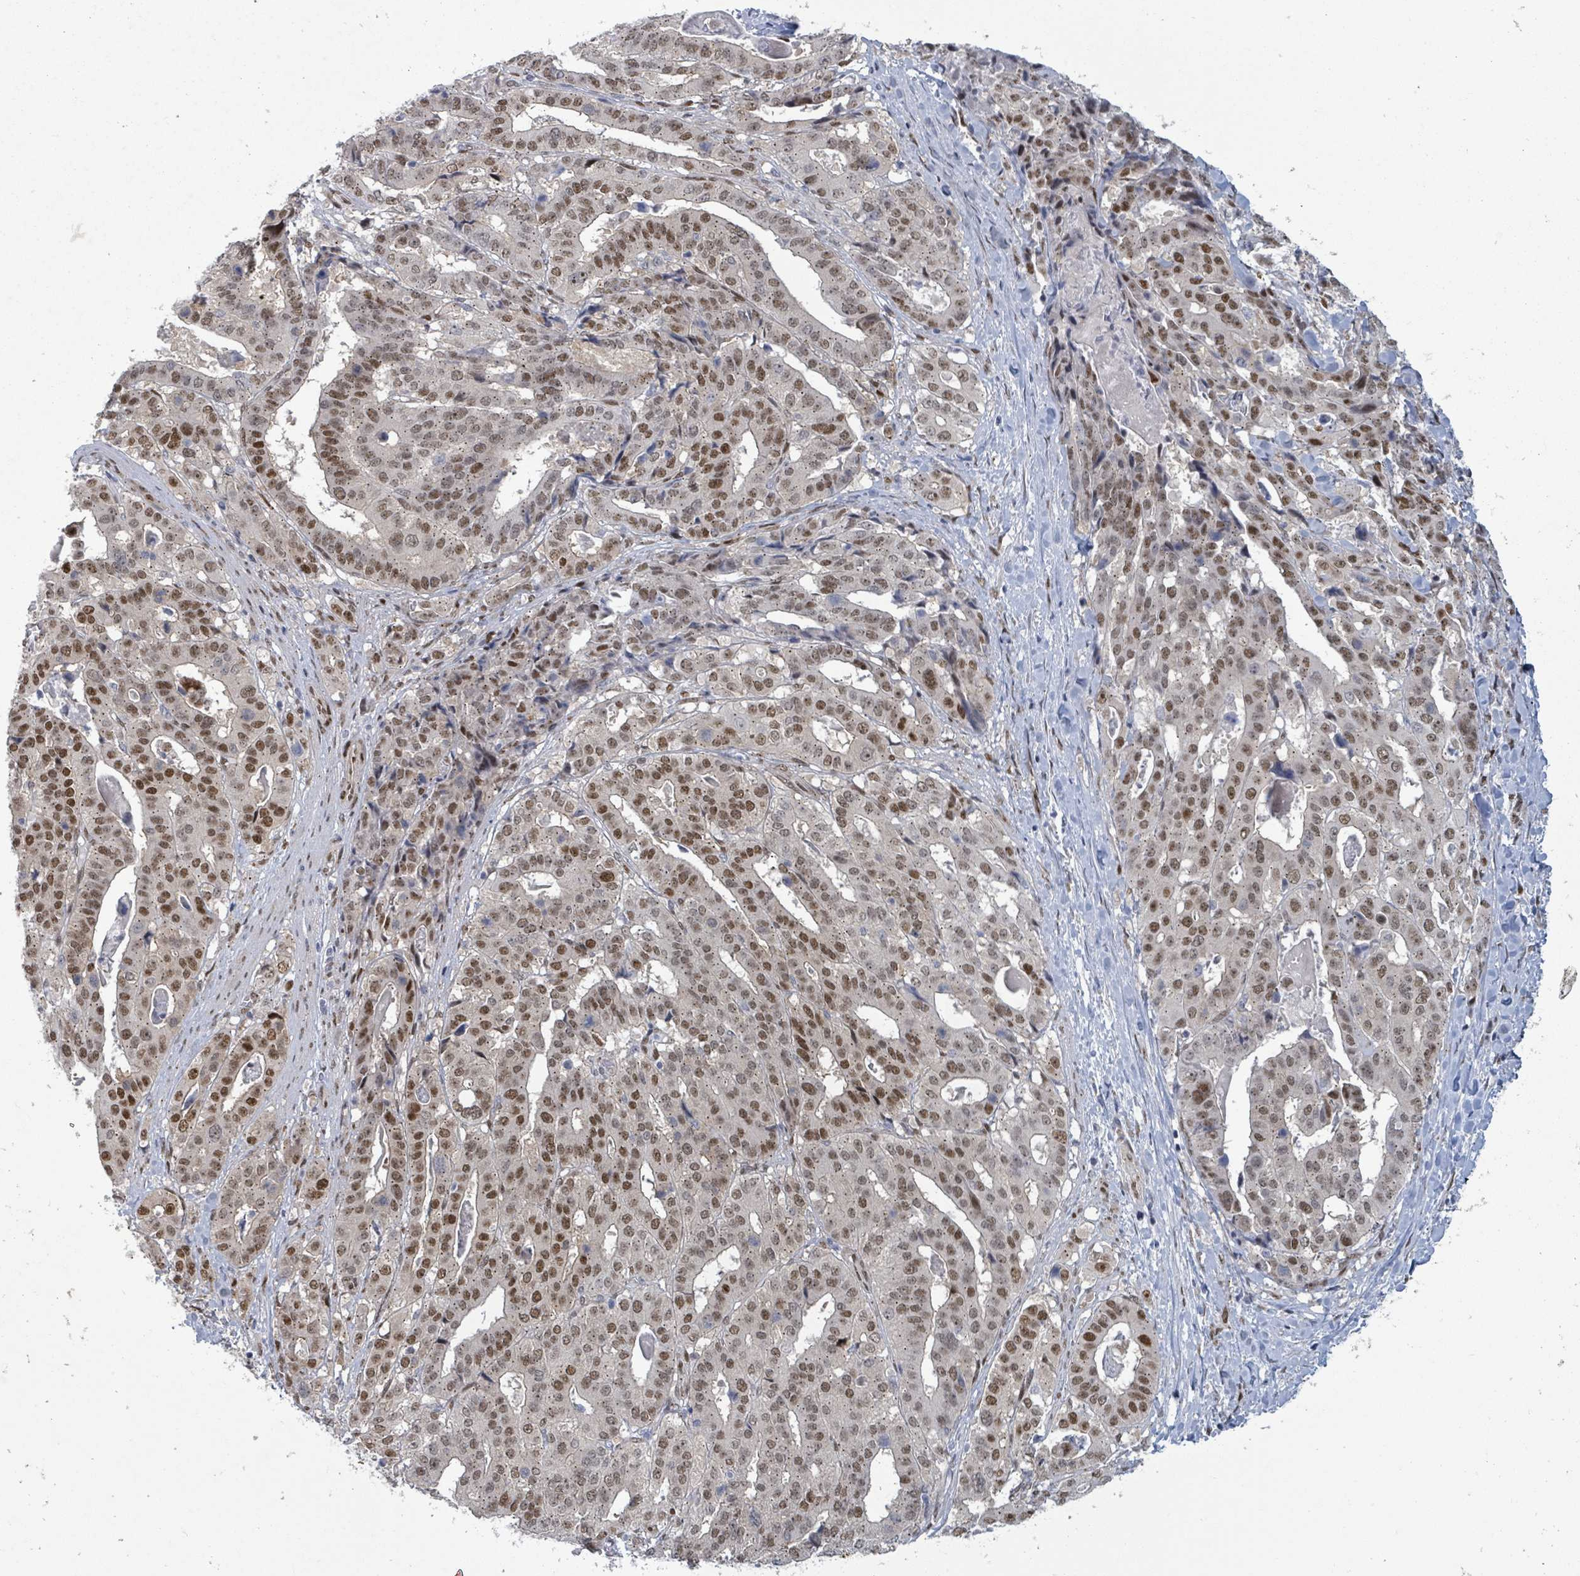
{"staining": {"intensity": "moderate", "quantity": ">75%", "location": "nuclear"}, "tissue": "stomach cancer", "cell_type": "Tumor cells", "image_type": "cancer", "snomed": [{"axis": "morphology", "description": "Adenocarcinoma, NOS"}, {"axis": "topography", "description": "Stomach"}], "caption": "The image shows staining of stomach adenocarcinoma, revealing moderate nuclear protein staining (brown color) within tumor cells.", "gene": "TUSC1", "patient": {"sex": "male", "age": 48}}